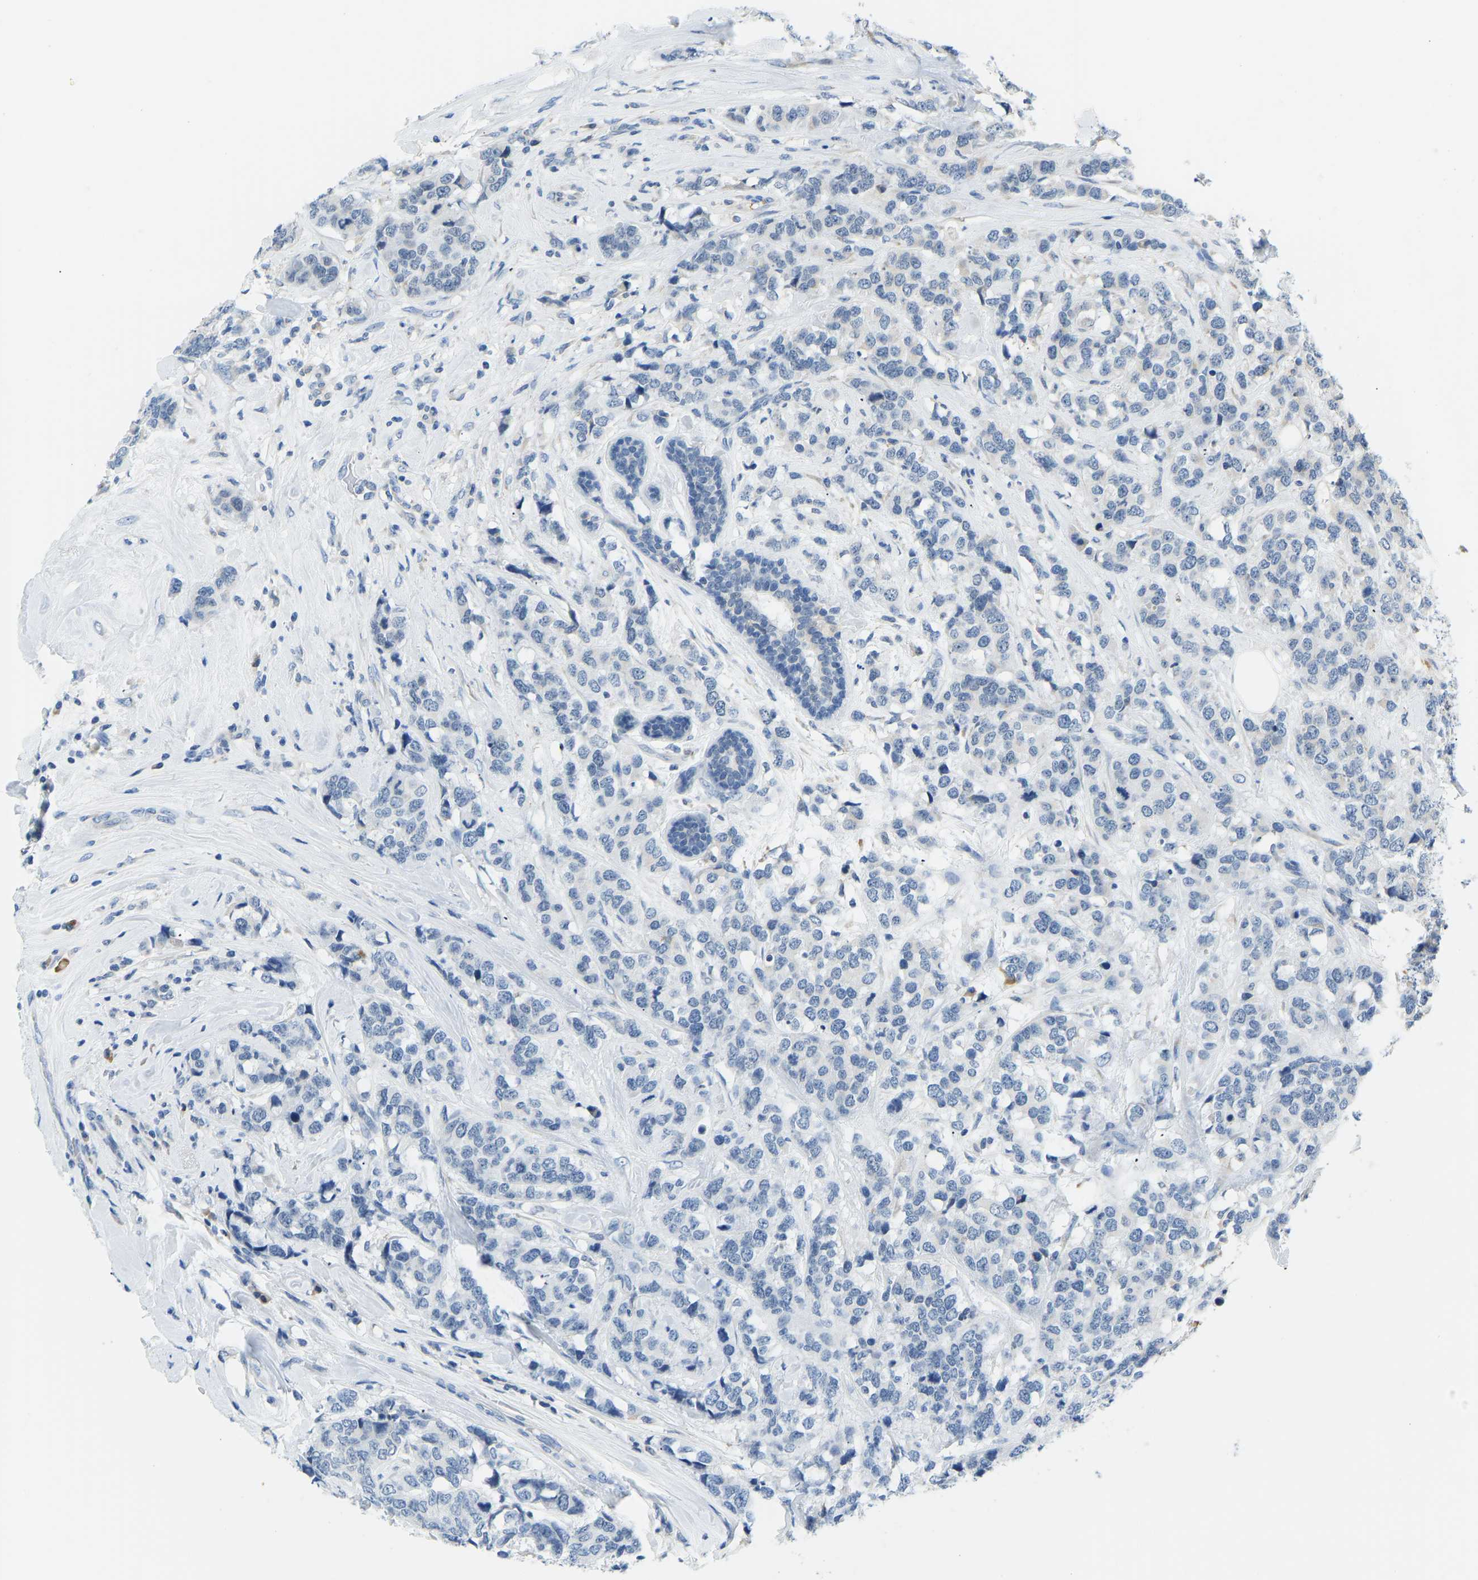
{"staining": {"intensity": "negative", "quantity": "none", "location": "none"}, "tissue": "breast cancer", "cell_type": "Tumor cells", "image_type": "cancer", "snomed": [{"axis": "morphology", "description": "Lobular carcinoma"}, {"axis": "topography", "description": "Breast"}], "caption": "High magnification brightfield microscopy of breast cancer (lobular carcinoma) stained with DAB (brown) and counterstained with hematoxylin (blue): tumor cells show no significant expression.", "gene": "VRK1", "patient": {"sex": "female", "age": 59}}